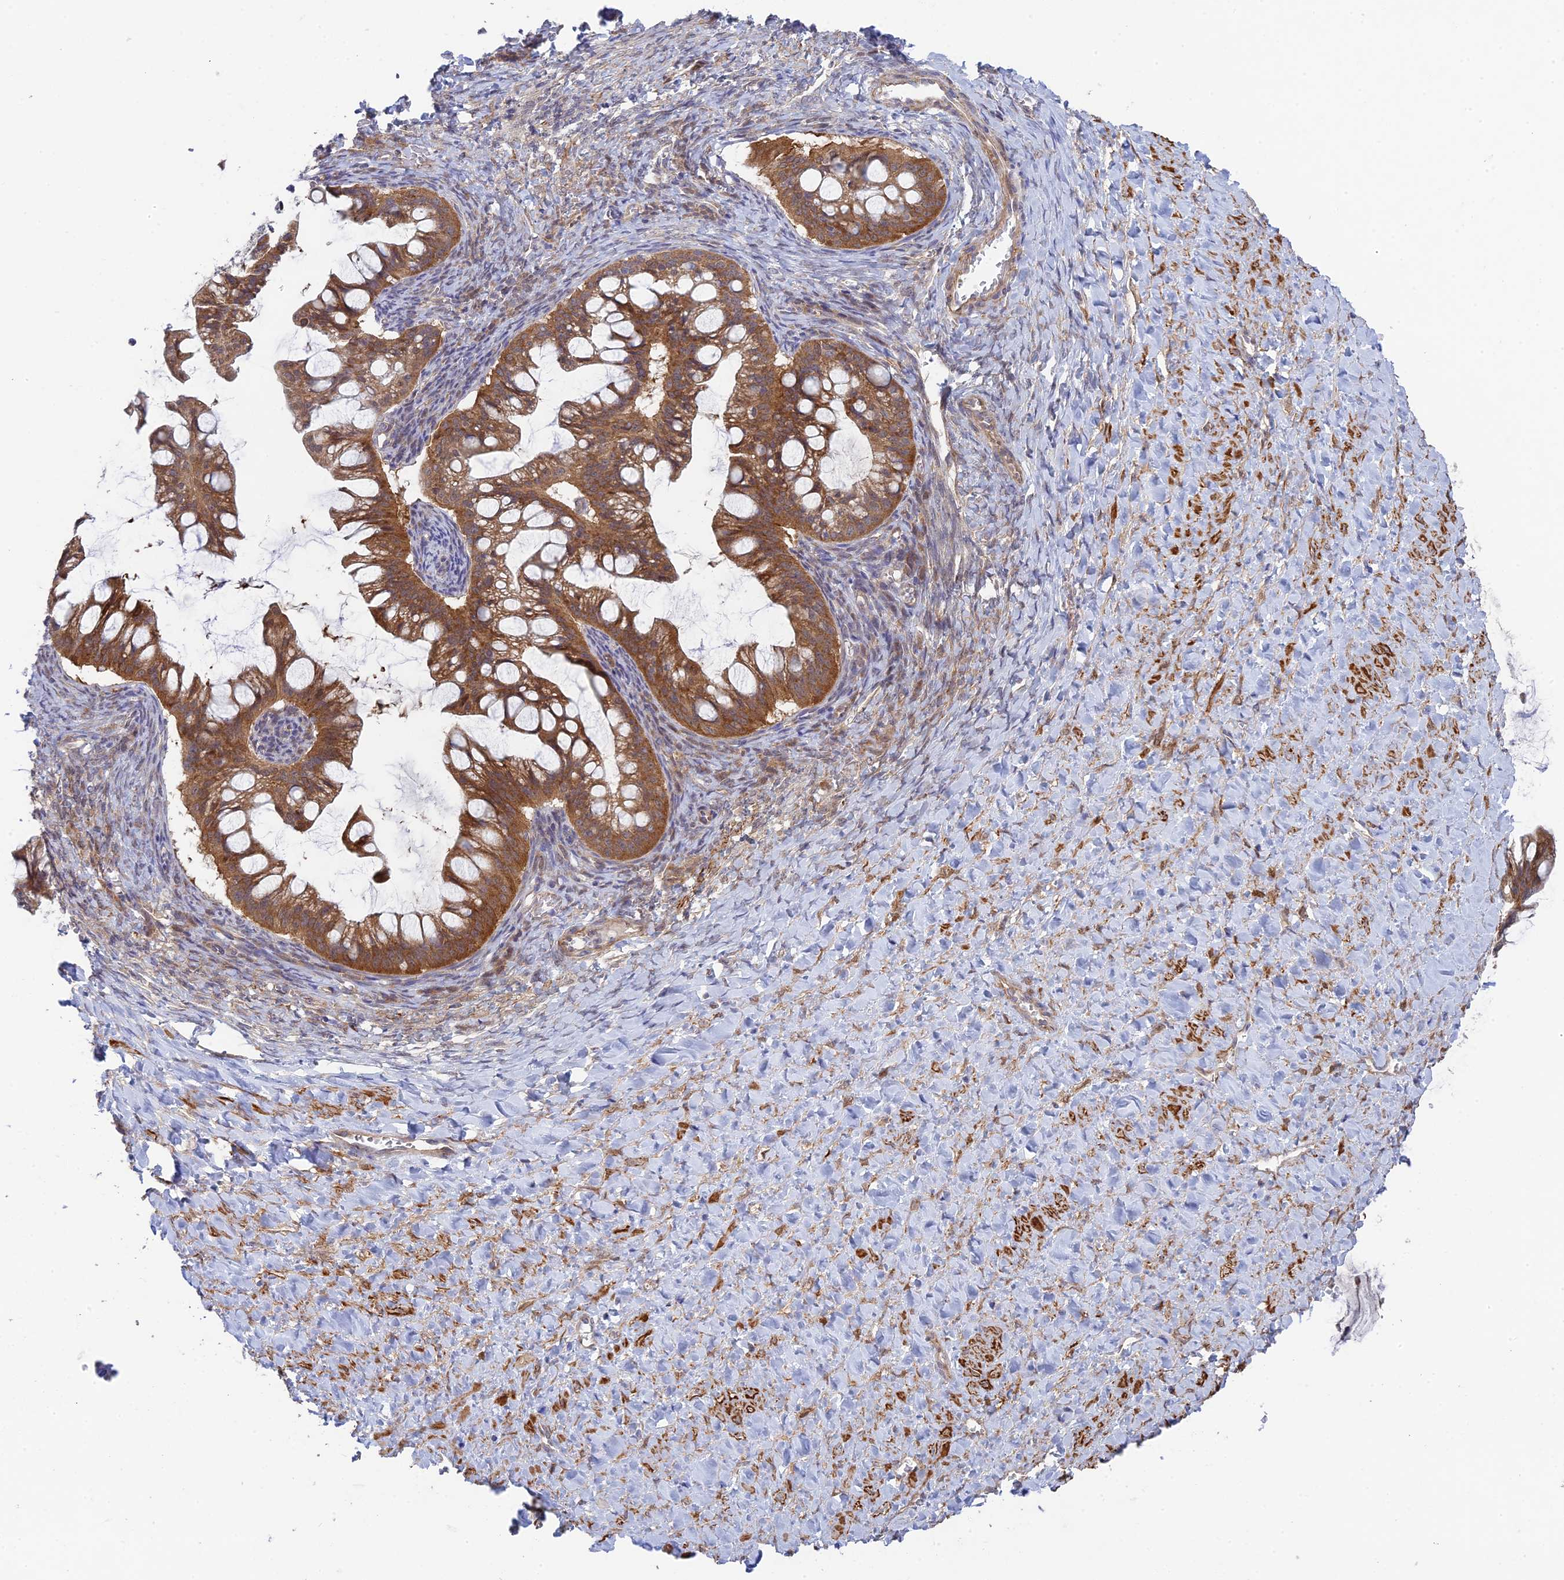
{"staining": {"intensity": "moderate", "quantity": ">75%", "location": "cytoplasmic/membranous"}, "tissue": "ovarian cancer", "cell_type": "Tumor cells", "image_type": "cancer", "snomed": [{"axis": "morphology", "description": "Cystadenocarcinoma, mucinous, NOS"}, {"axis": "topography", "description": "Ovary"}], "caption": "Immunohistochemical staining of human mucinous cystadenocarcinoma (ovarian) shows moderate cytoplasmic/membranous protein positivity in about >75% of tumor cells.", "gene": "INCA1", "patient": {"sex": "female", "age": 73}}